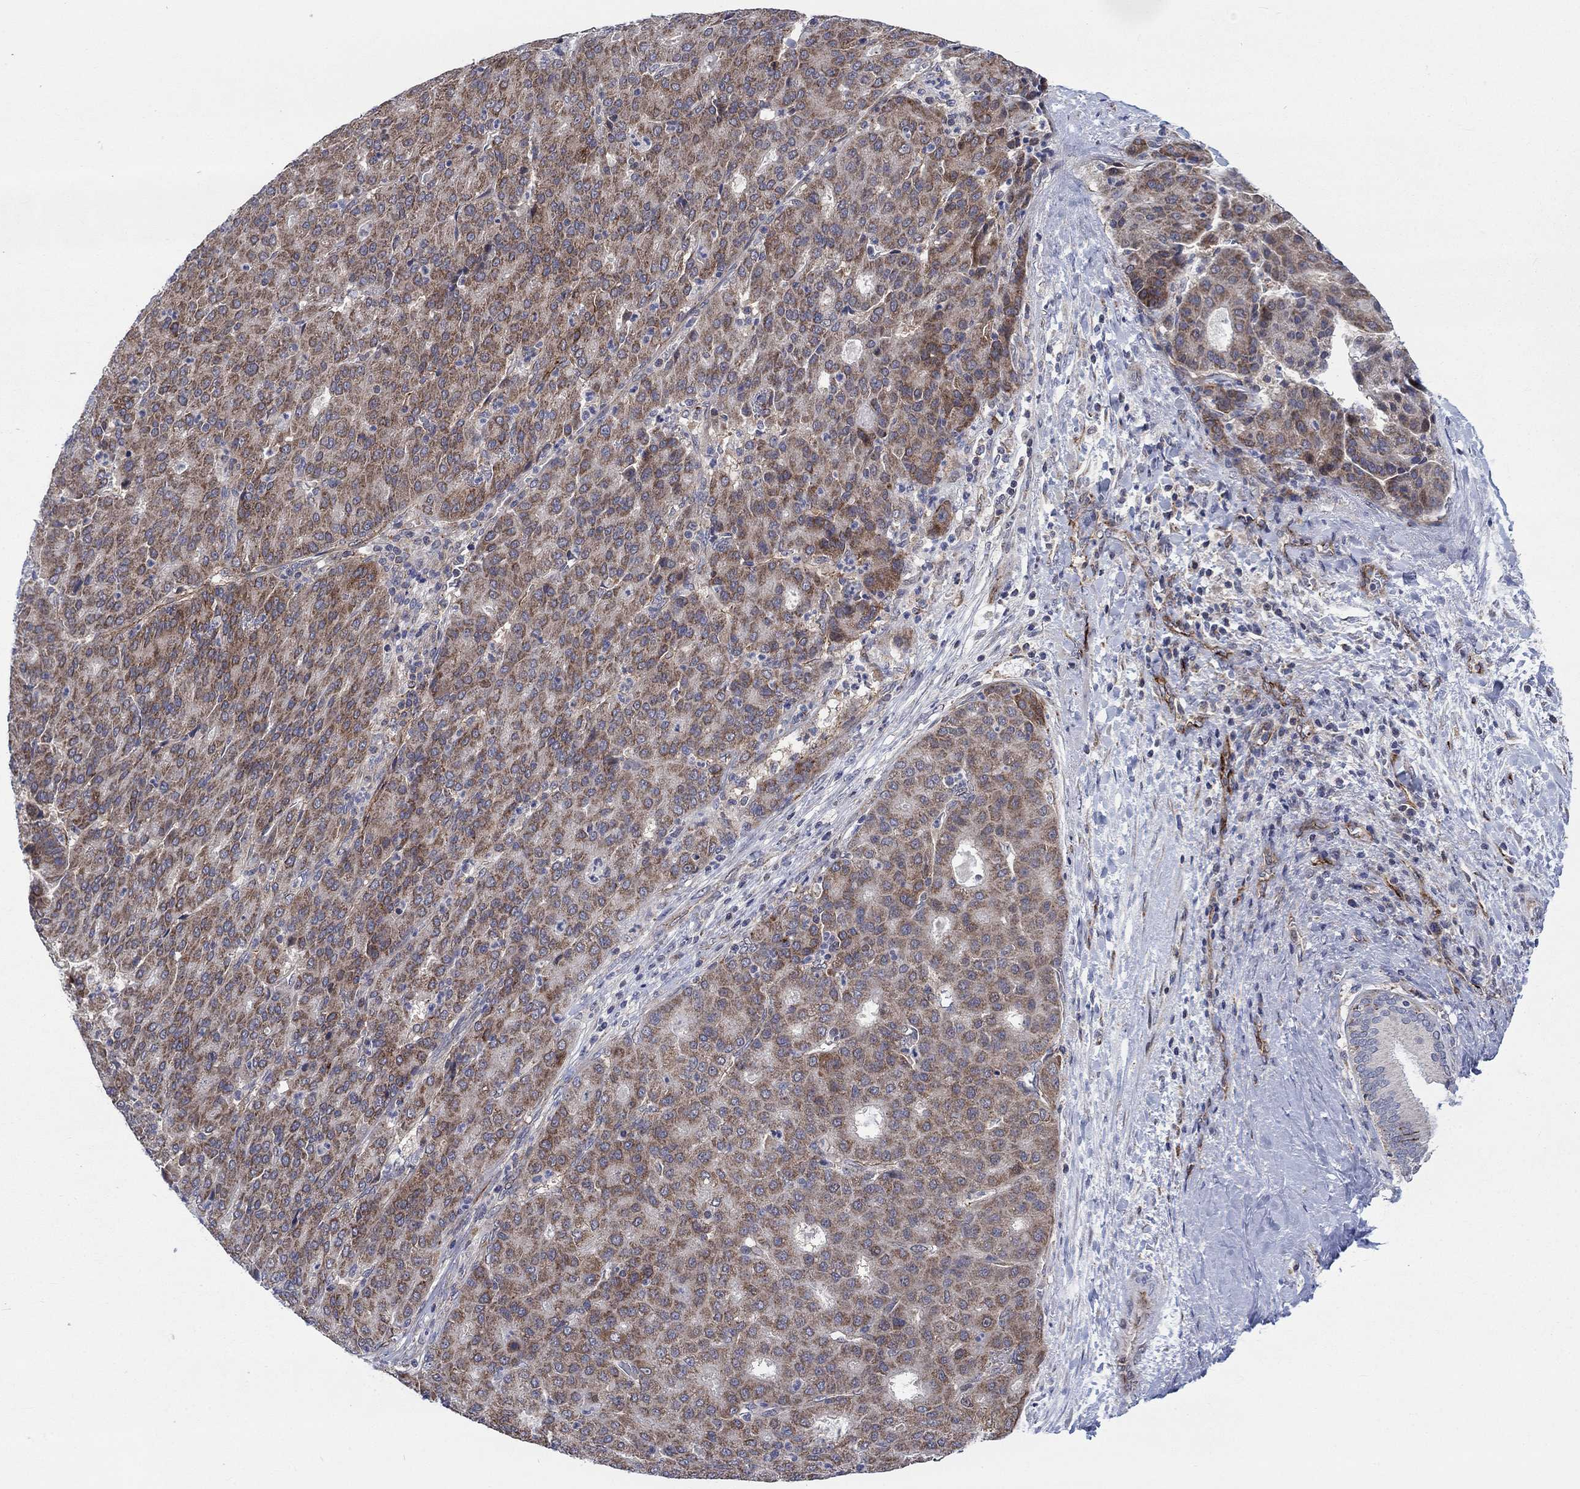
{"staining": {"intensity": "moderate", "quantity": ">75%", "location": "cytoplasmic/membranous"}, "tissue": "liver cancer", "cell_type": "Tumor cells", "image_type": "cancer", "snomed": [{"axis": "morphology", "description": "Carcinoma, Hepatocellular, NOS"}, {"axis": "topography", "description": "Liver"}], "caption": "IHC photomicrograph of human liver cancer stained for a protein (brown), which shows medium levels of moderate cytoplasmic/membranous expression in approximately >75% of tumor cells.", "gene": "SLC35F2", "patient": {"sex": "male", "age": 65}}